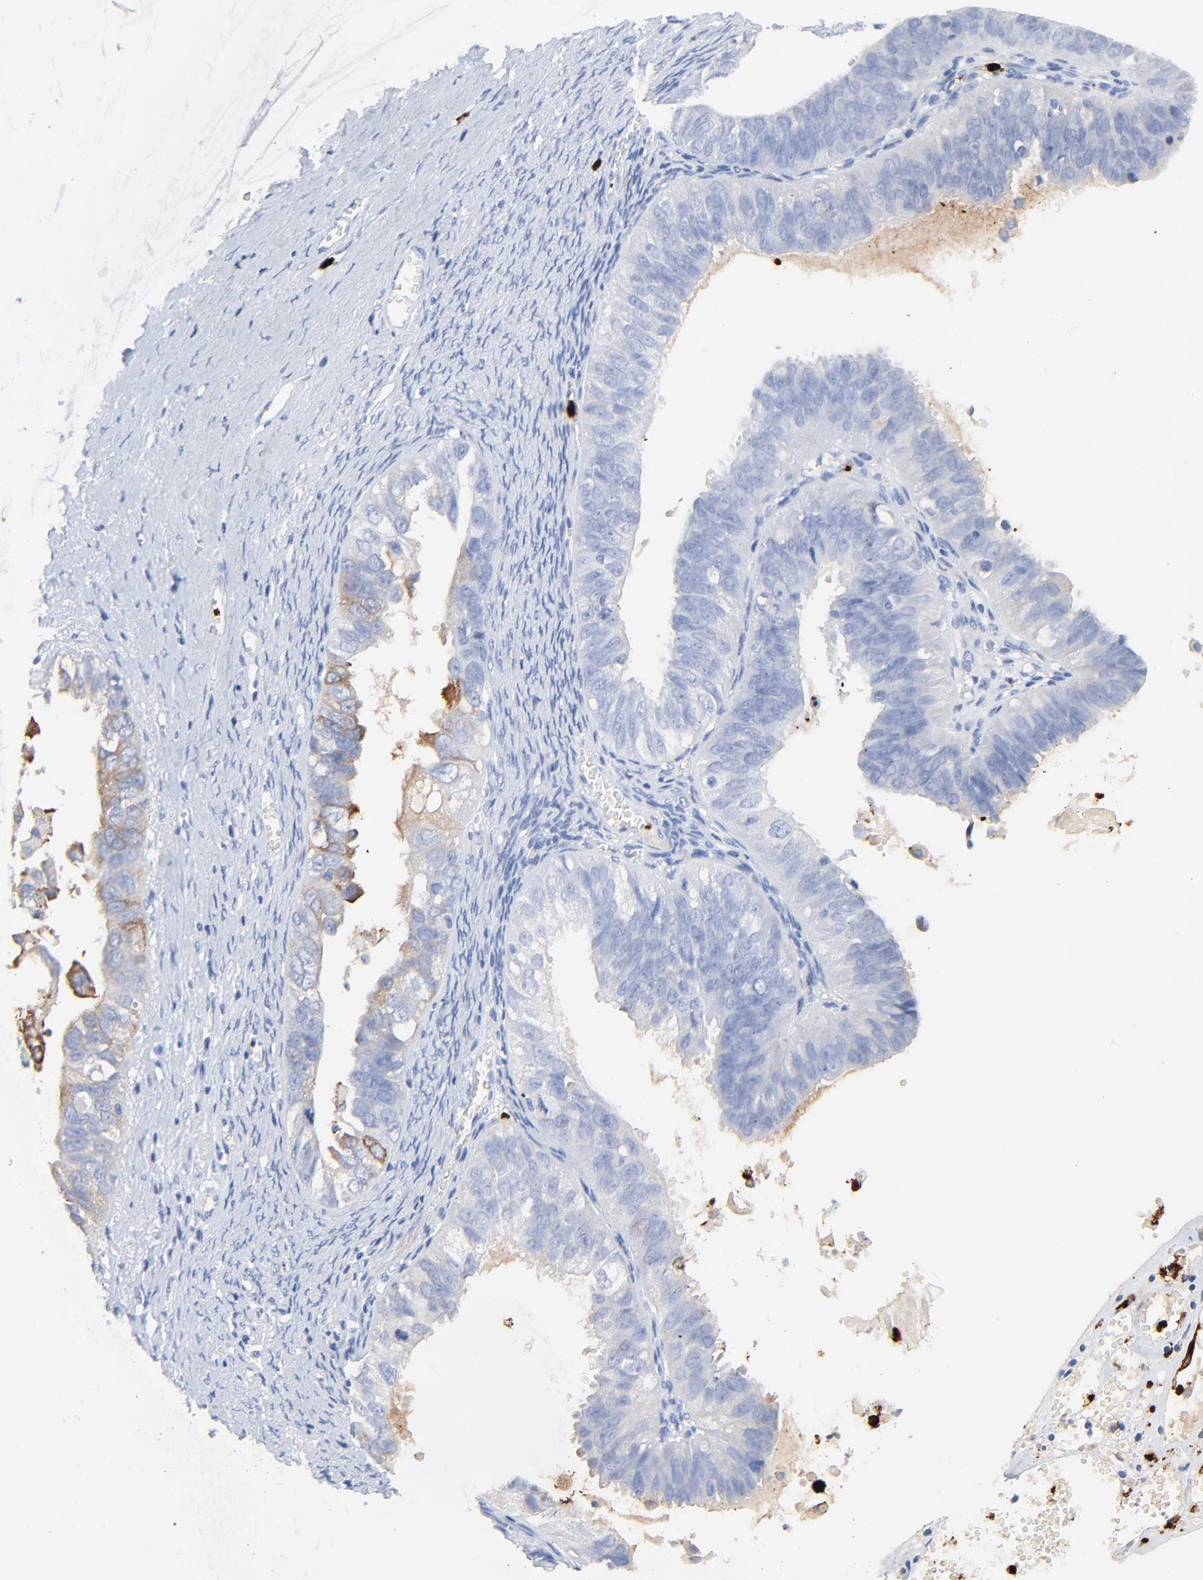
{"staining": {"intensity": "negative", "quantity": "none", "location": "none"}, "tissue": "ovarian cancer", "cell_type": "Tumor cells", "image_type": "cancer", "snomed": [{"axis": "morphology", "description": "Carcinoma, endometroid"}, {"axis": "topography", "description": "Ovary"}], "caption": "This image is of ovarian endometroid carcinoma stained with immunohistochemistry to label a protein in brown with the nuclei are counter-stained blue. There is no expression in tumor cells.", "gene": "LCN2", "patient": {"sex": "female", "age": 85}}